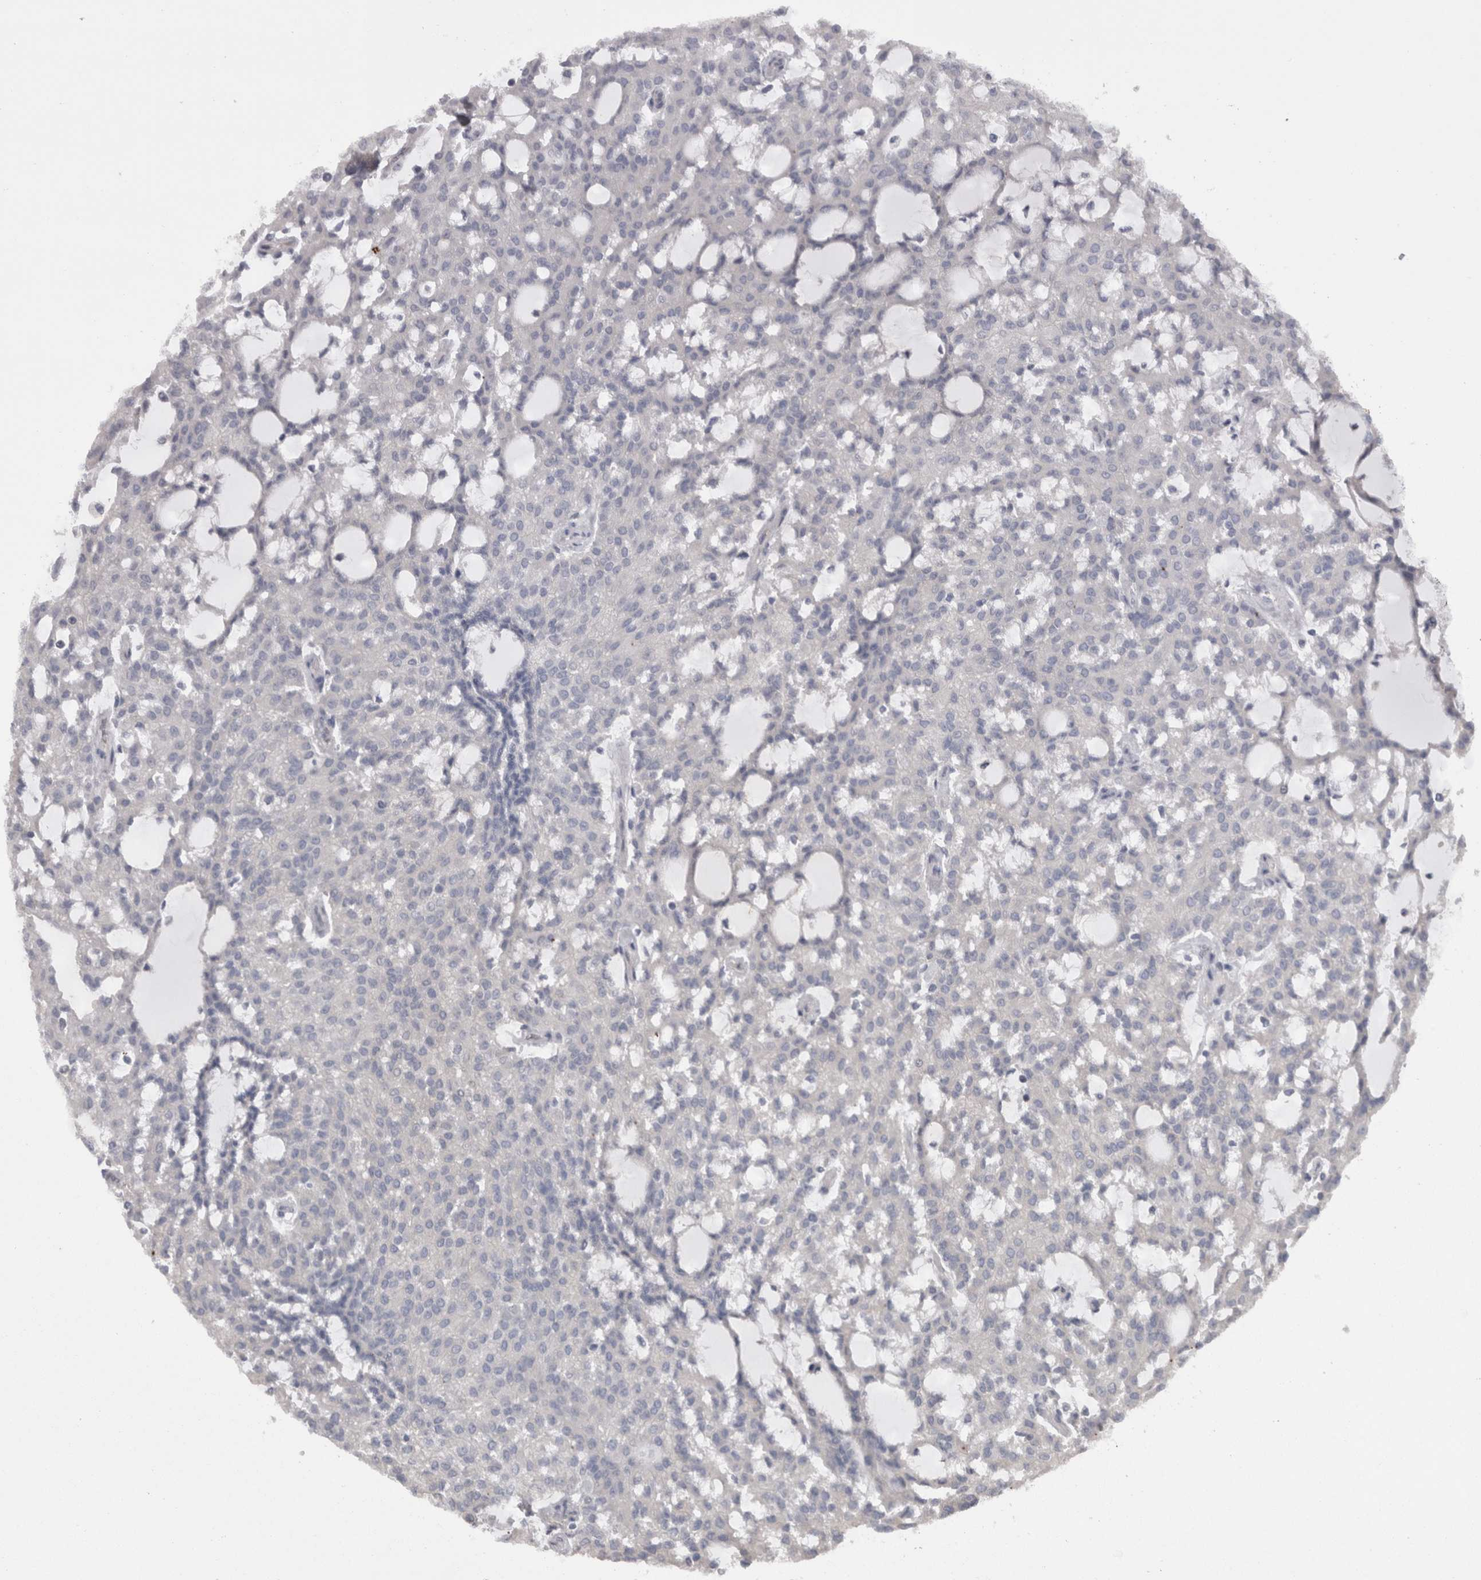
{"staining": {"intensity": "negative", "quantity": "none", "location": "none"}, "tissue": "renal cancer", "cell_type": "Tumor cells", "image_type": "cancer", "snomed": [{"axis": "morphology", "description": "Adenocarcinoma, NOS"}, {"axis": "topography", "description": "Kidney"}], "caption": "Photomicrograph shows no protein expression in tumor cells of renal cancer (adenocarcinoma) tissue. (DAB (3,3'-diaminobenzidine) IHC, high magnification).", "gene": "CAMK2D", "patient": {"sex": "male", "age": 63}}